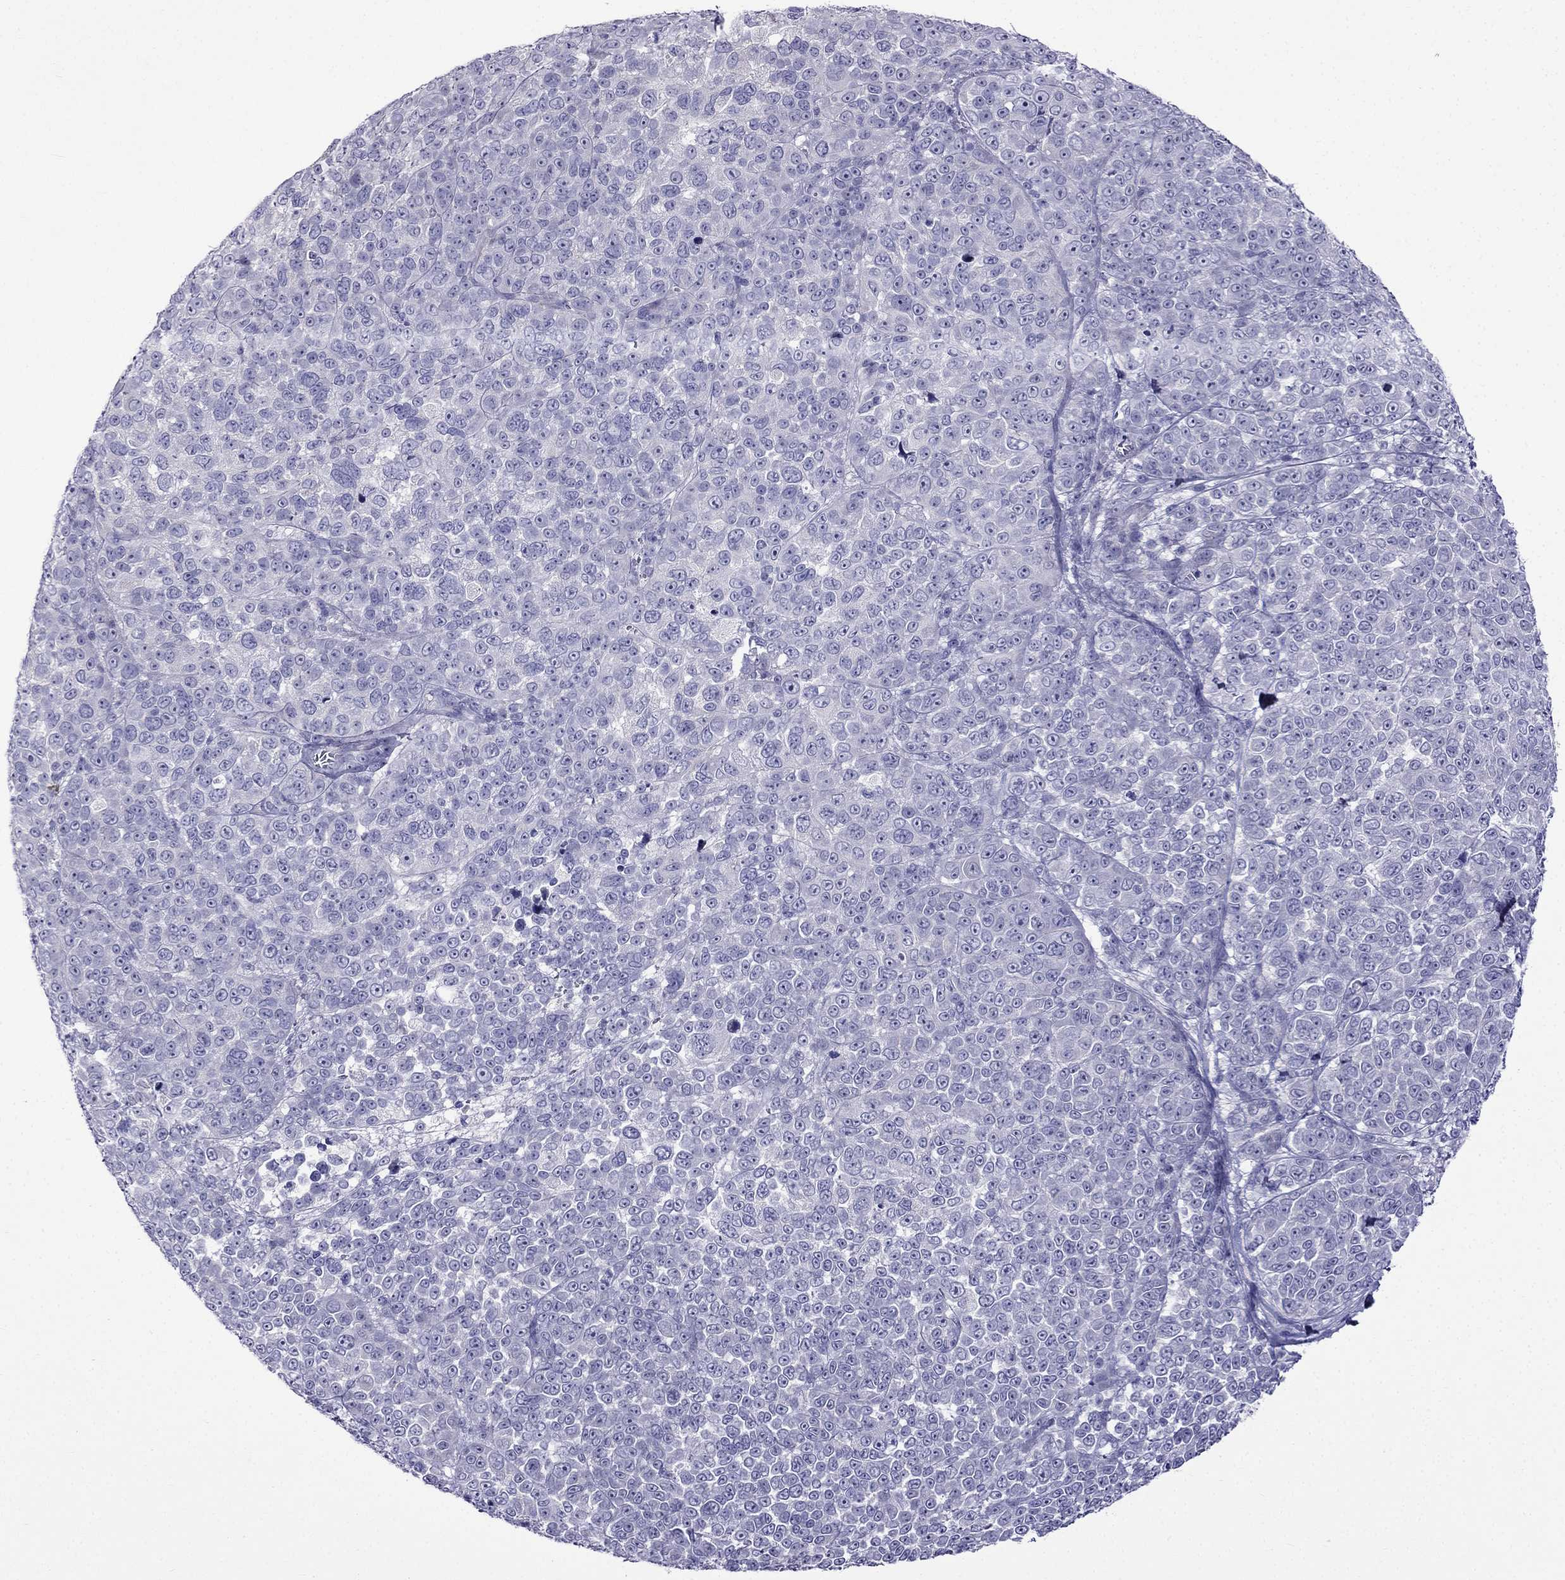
{"staining": {"intensity": "negative", "quantity": "none", "location": "none"}, "tissue": "melanoma", "cell_type": "Tumor cells", "image_type": "cancer", "snomed": [{"axis": "morphology", "description": "Malignant melanoma, NOS"}, {"axis": "topography", "description": "Skin"}], "caption": "Immunohistochemical staining of human melanoma shows no significant staining in tumor cells.", "gene": "PATE1", "patient": {"sex": "female", "age": 95}}